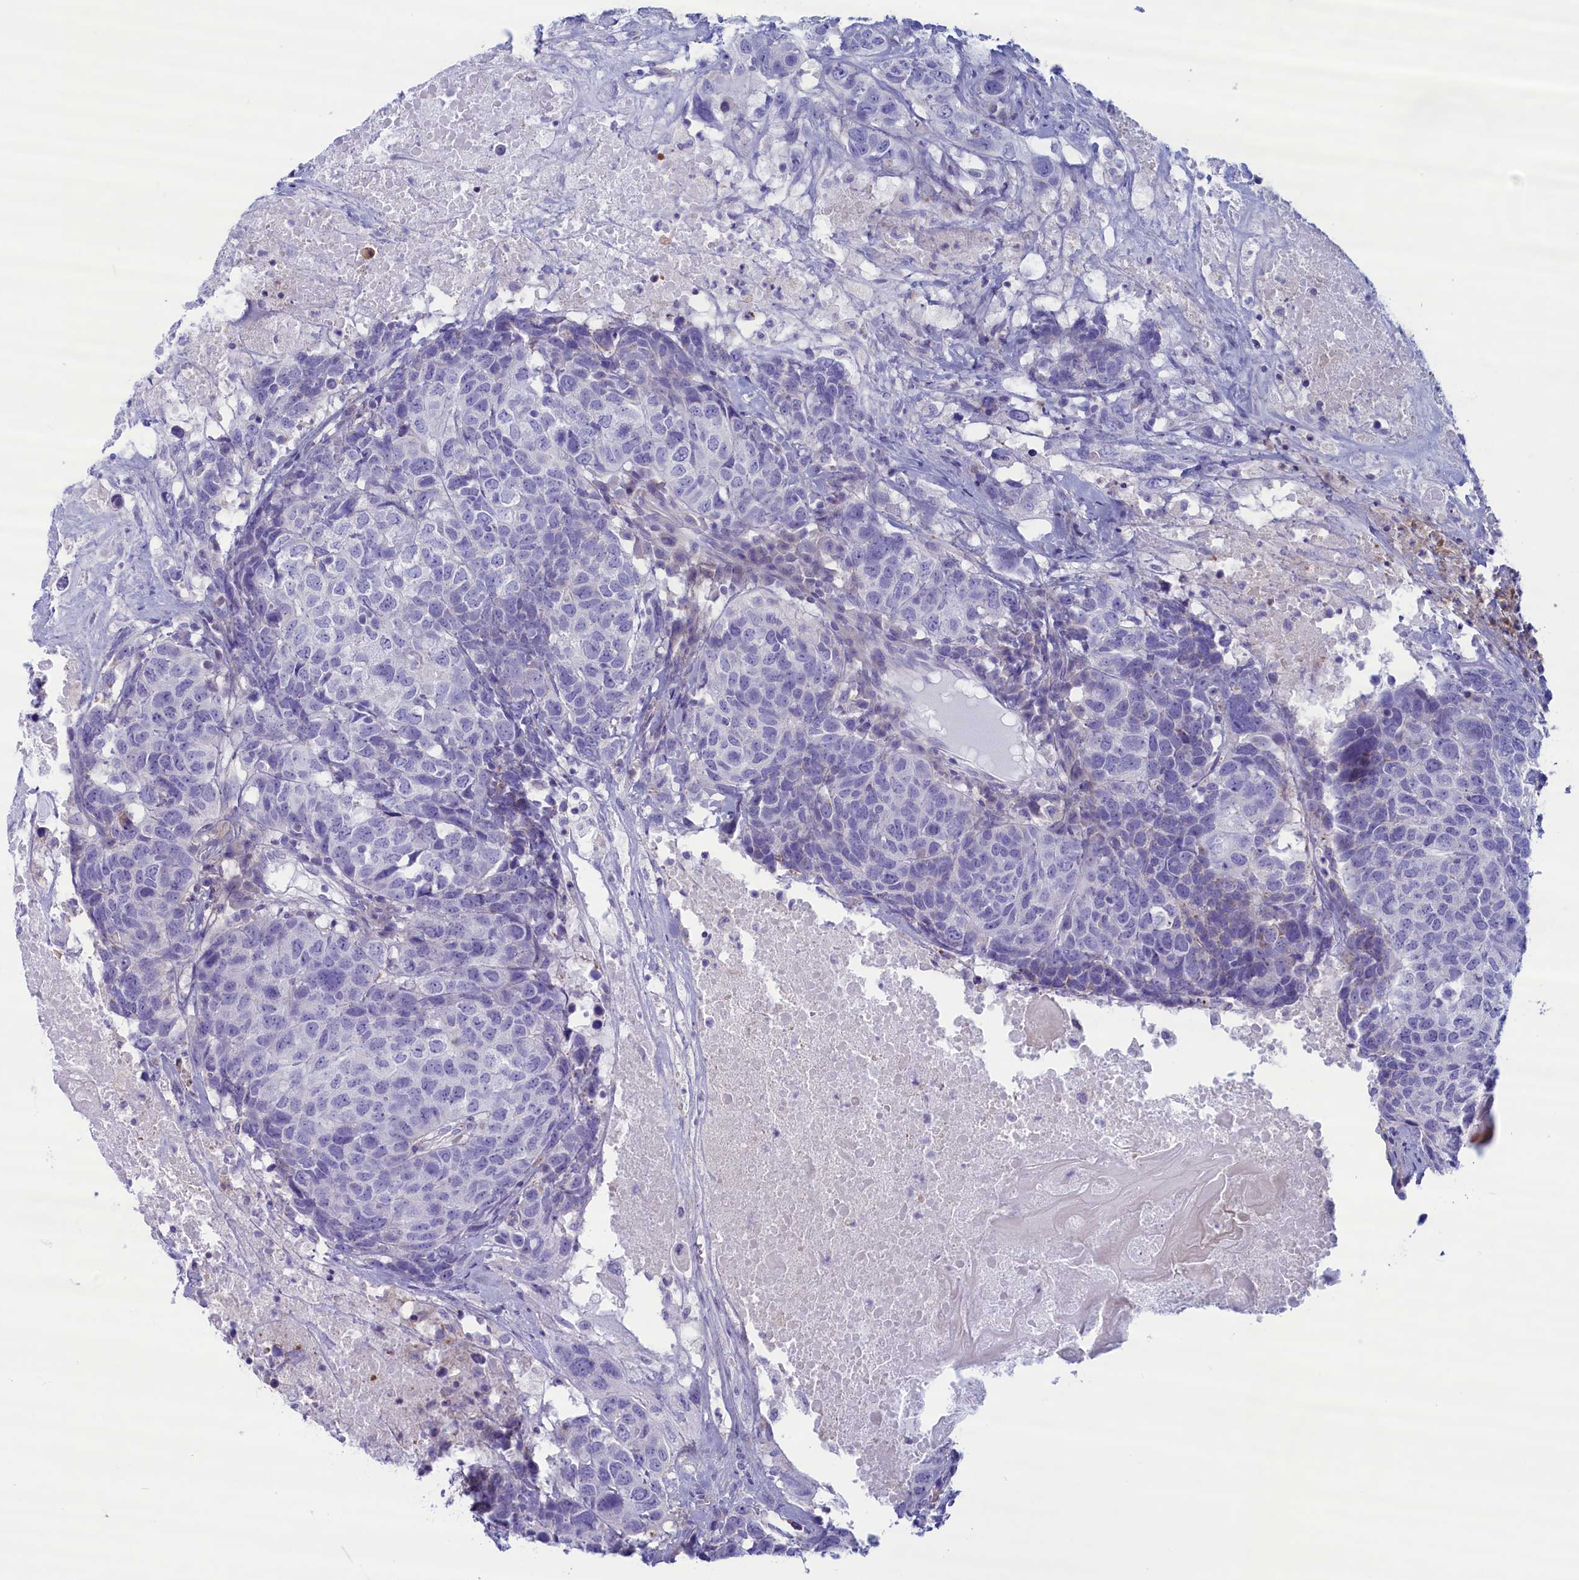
{"staining": {"intensity": "negative", "quantity": "none", "location": "none"}, "tissue": "head and neck cancer", "cell_type": "Tumor cells", "image_type": "cancer", "snomed": [{"axis": "morphology", "description": "Squamous cell carcinoma, NOS"}, {"axis": "topography", "description": "Head-Neck"}], "caption": "A high-resolution micrograph shows immunohistochemistry (IHC) staining of head and neck cancer, which exhibits no significant positivity in tumor cells. (IHC, brightfield microscopy, high magnification).", "gene": "MPV17L2", "patient": {"sex": "male", "age": 66}}